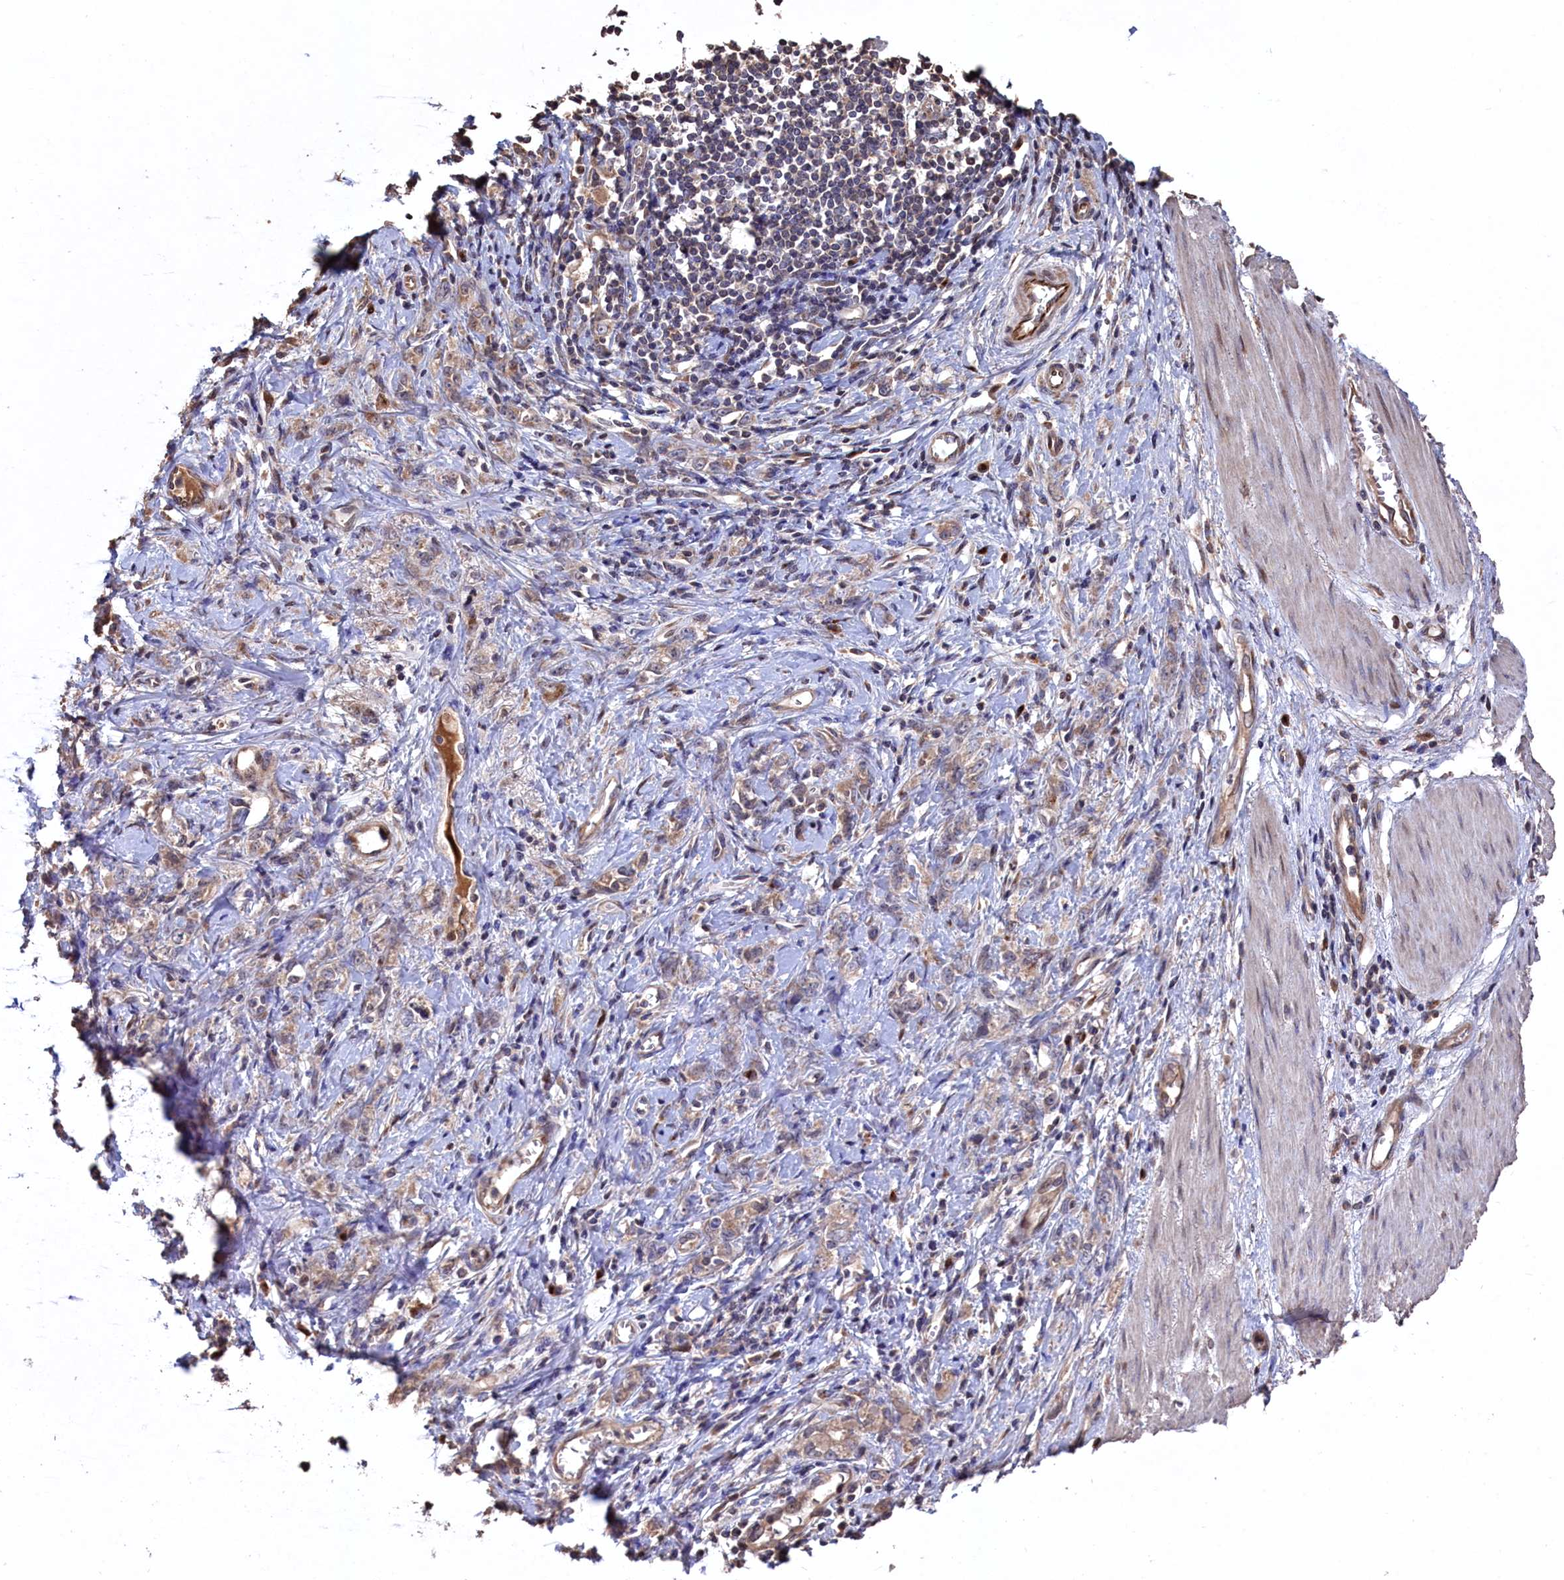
{"staining": {"intensity": "weak", "quantity": "25%-75%", "location": "cytoplasmic/membranous"}, "tissue": "stomach cancer", "cell_type": "Tumor cells", "image_type": "cancer", "snomed": [{"axis": "morphology", "description": "Adenocarcinoma, NOS"}, {"axis": "topography", "description": "Stomach"}], "caption": "Immunohistochemical staining of human stomach adenocarcinoma demonstrates low levels of weak cytoplasmic/membranous protein staining in about 25%-75% of tumor cells.", "gene": "NAA60", "patient": {"sex": "female", "age": 76}}